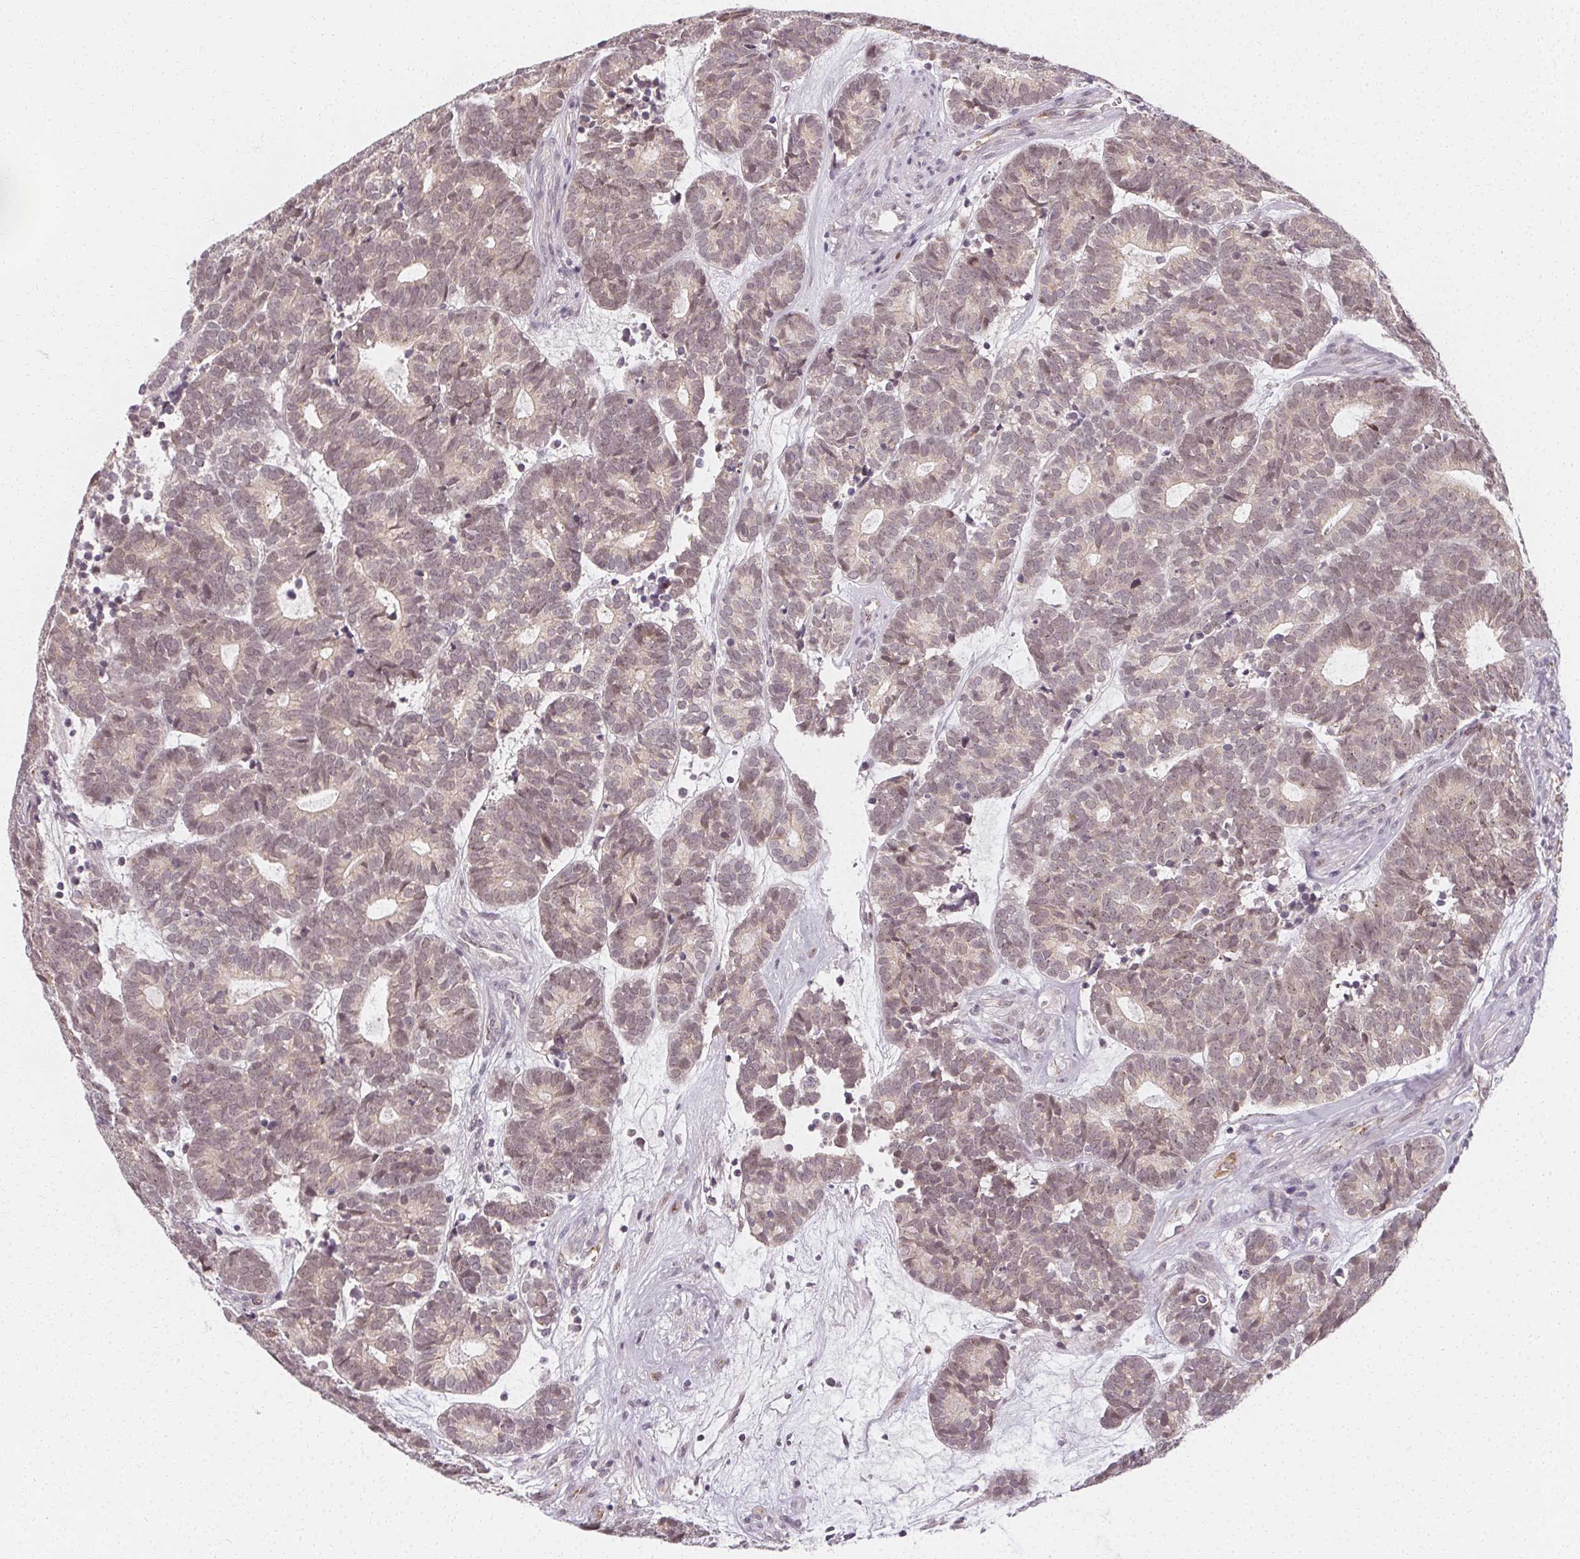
{"staining": {"intensity": "negative", "quantity": "none", "location": "none"}, "tissue": "head and neck cancer", "cell_type": "Tumor cells", "image_type": "cancer", "snomed": [{"axis": "morphology", "description": "Adenocarcinoma, NOS"}, {"axis": "topography", "description": "Head-Neck"}], "caption": "Immunohistochemistry photomicrograph of head and neck adenocarcinoma stained for a protein (brown), which reveals no positivity in tumor cells. The staining is performed using DAB (3,3'-diaminobenzidine) brown chromogen with nuclei counter-stained in using hematoxylin.", "gene": "CLCNKB", "patient": {"sex": "female", "age": 81}}